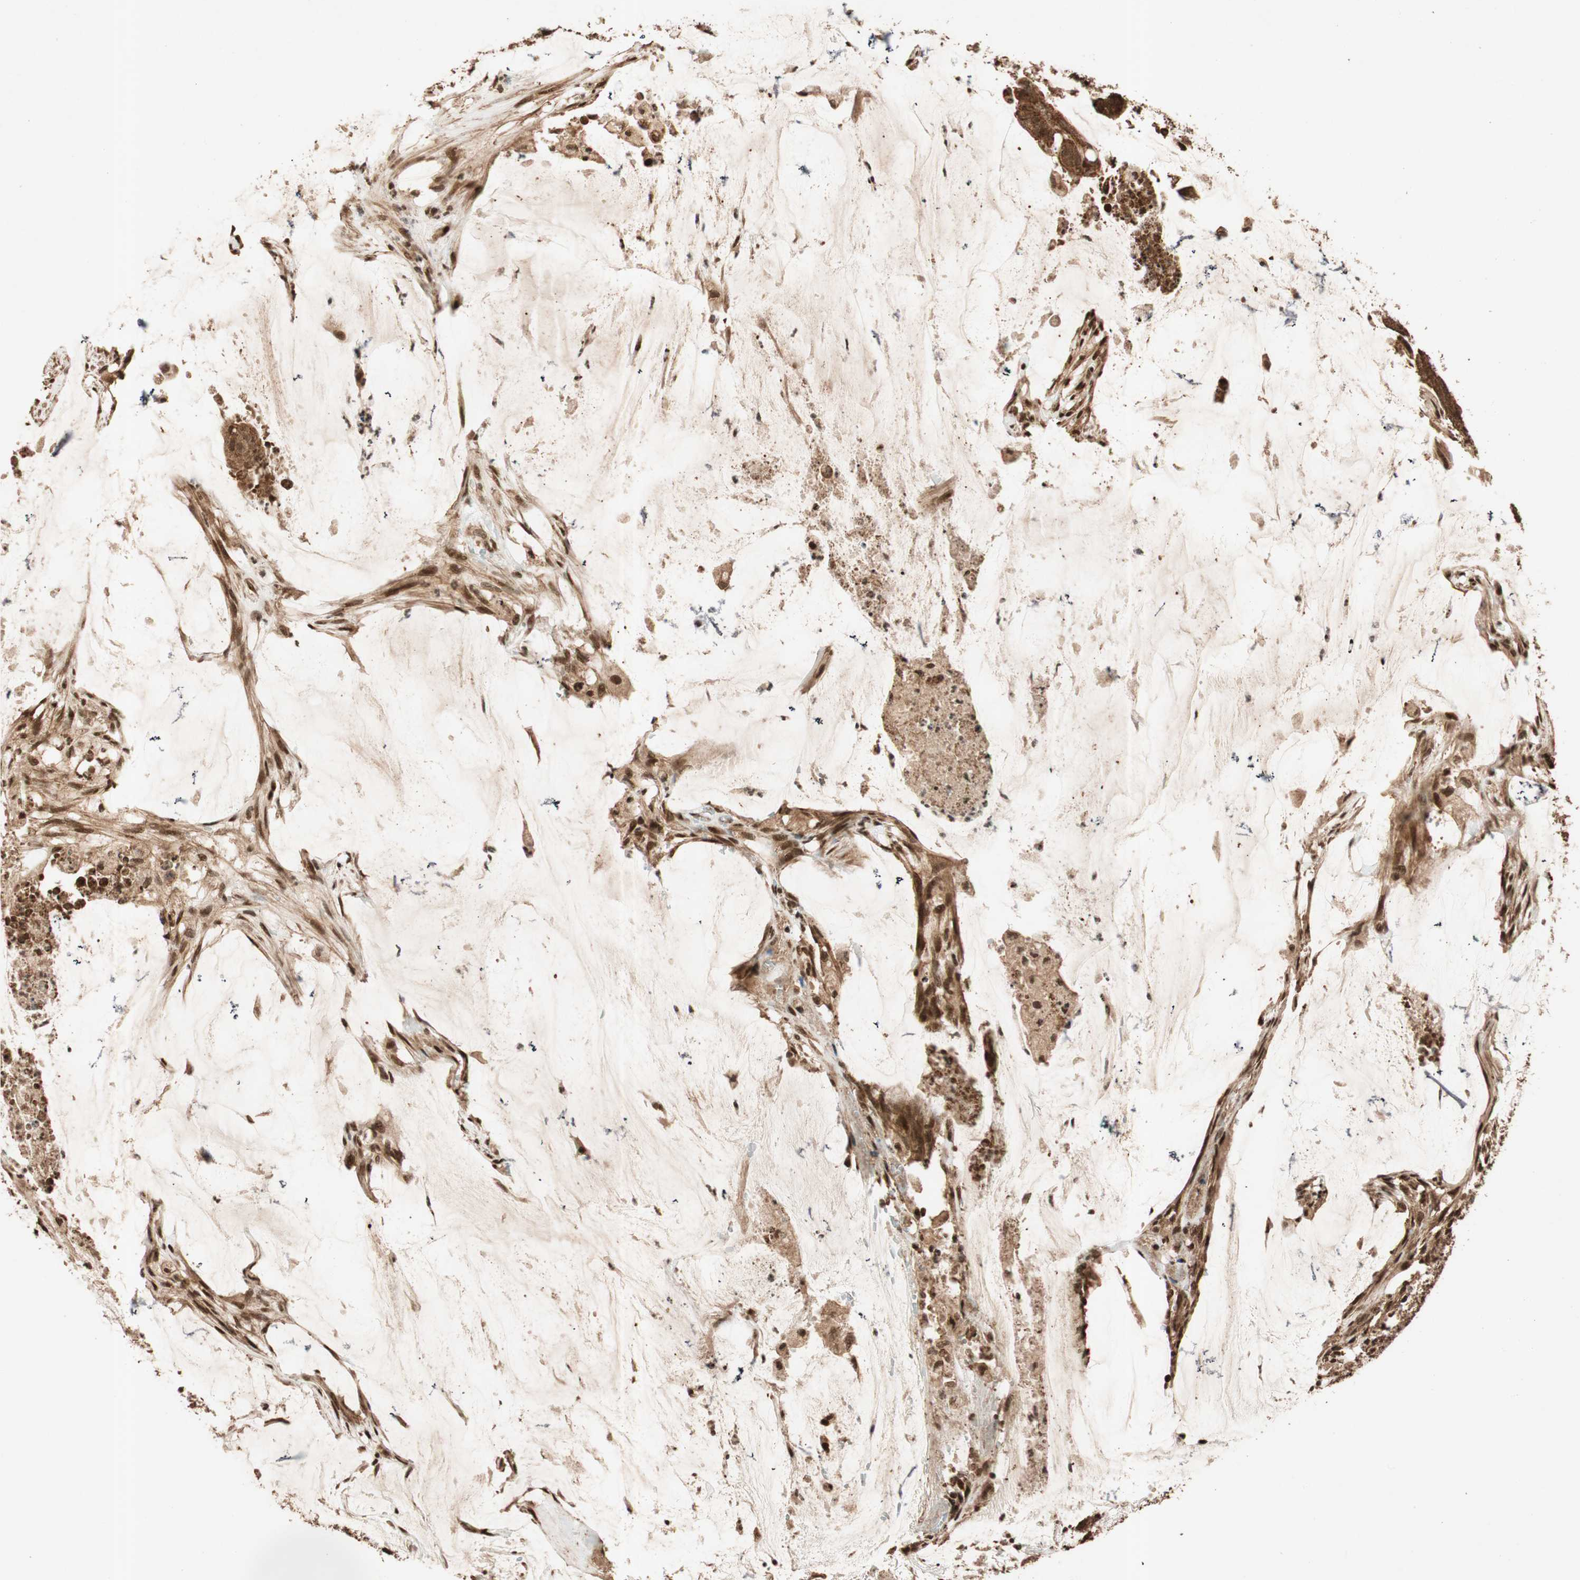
{"staining": {"intensity": "strong", "quantity": ">75%", "location": "cytoplasmic/membranous,nuclear"}, "tissue": "colorectal cancer", "cell_type": "Tumor cells", "image_type": "cancer", "snomed": [{"axis": "morphology", "description": "Adenocarcinoma, NOS"}, {"axis": "topography", "description": "Rectum"}], "caption": "Tumor cells exhibit high levels of strong cytoplasmic/membranous and nuclear expression in about >75% of cells in human colorectal adenocarcinoma.", "gene": "ALKBH5", "patient": {"sex": "female", "age": 66}}